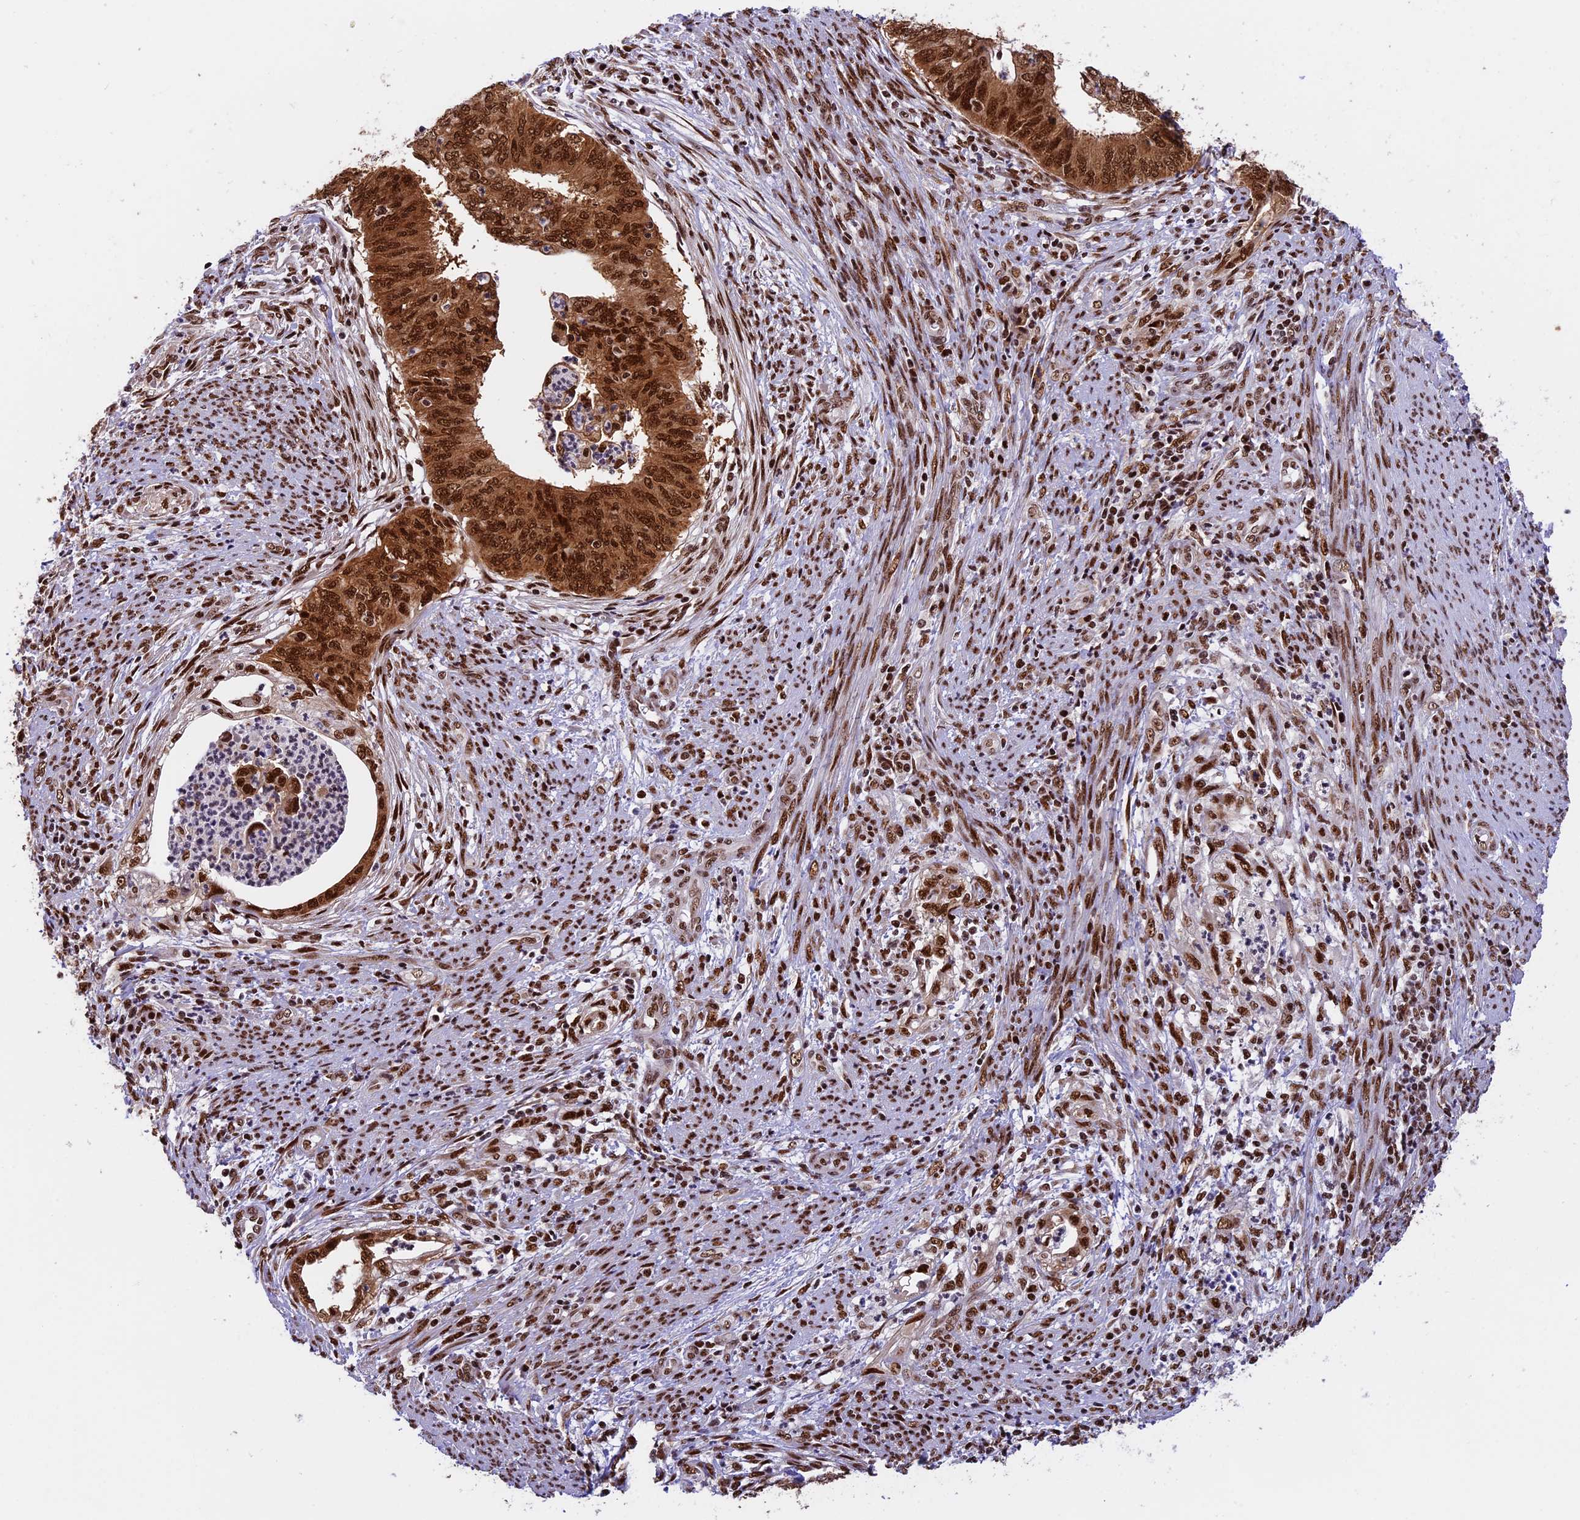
{"staining": {"intensity": "strong", "quantity": ">75%", "location": "cytoplasmic/membranous,nuclear"}, "tissue": "endometrial cancer", "cell_type": "Tumor cells", "image_type": "cancer", "snomed": [{"axis": "morphology", "description": "Adenocarcinoma, NOS"}, {"axis": "topography", "description": "Endometrium"}], "caption": "IHC image of endometrial cancer stained for a protein (brown), which reveals high levels of strong cytoplasmic/membranous and nuclear expression in about >75% of tumor cells.", "gene": "RAMAC", "patient": {"sex": "female", "age": 68}}